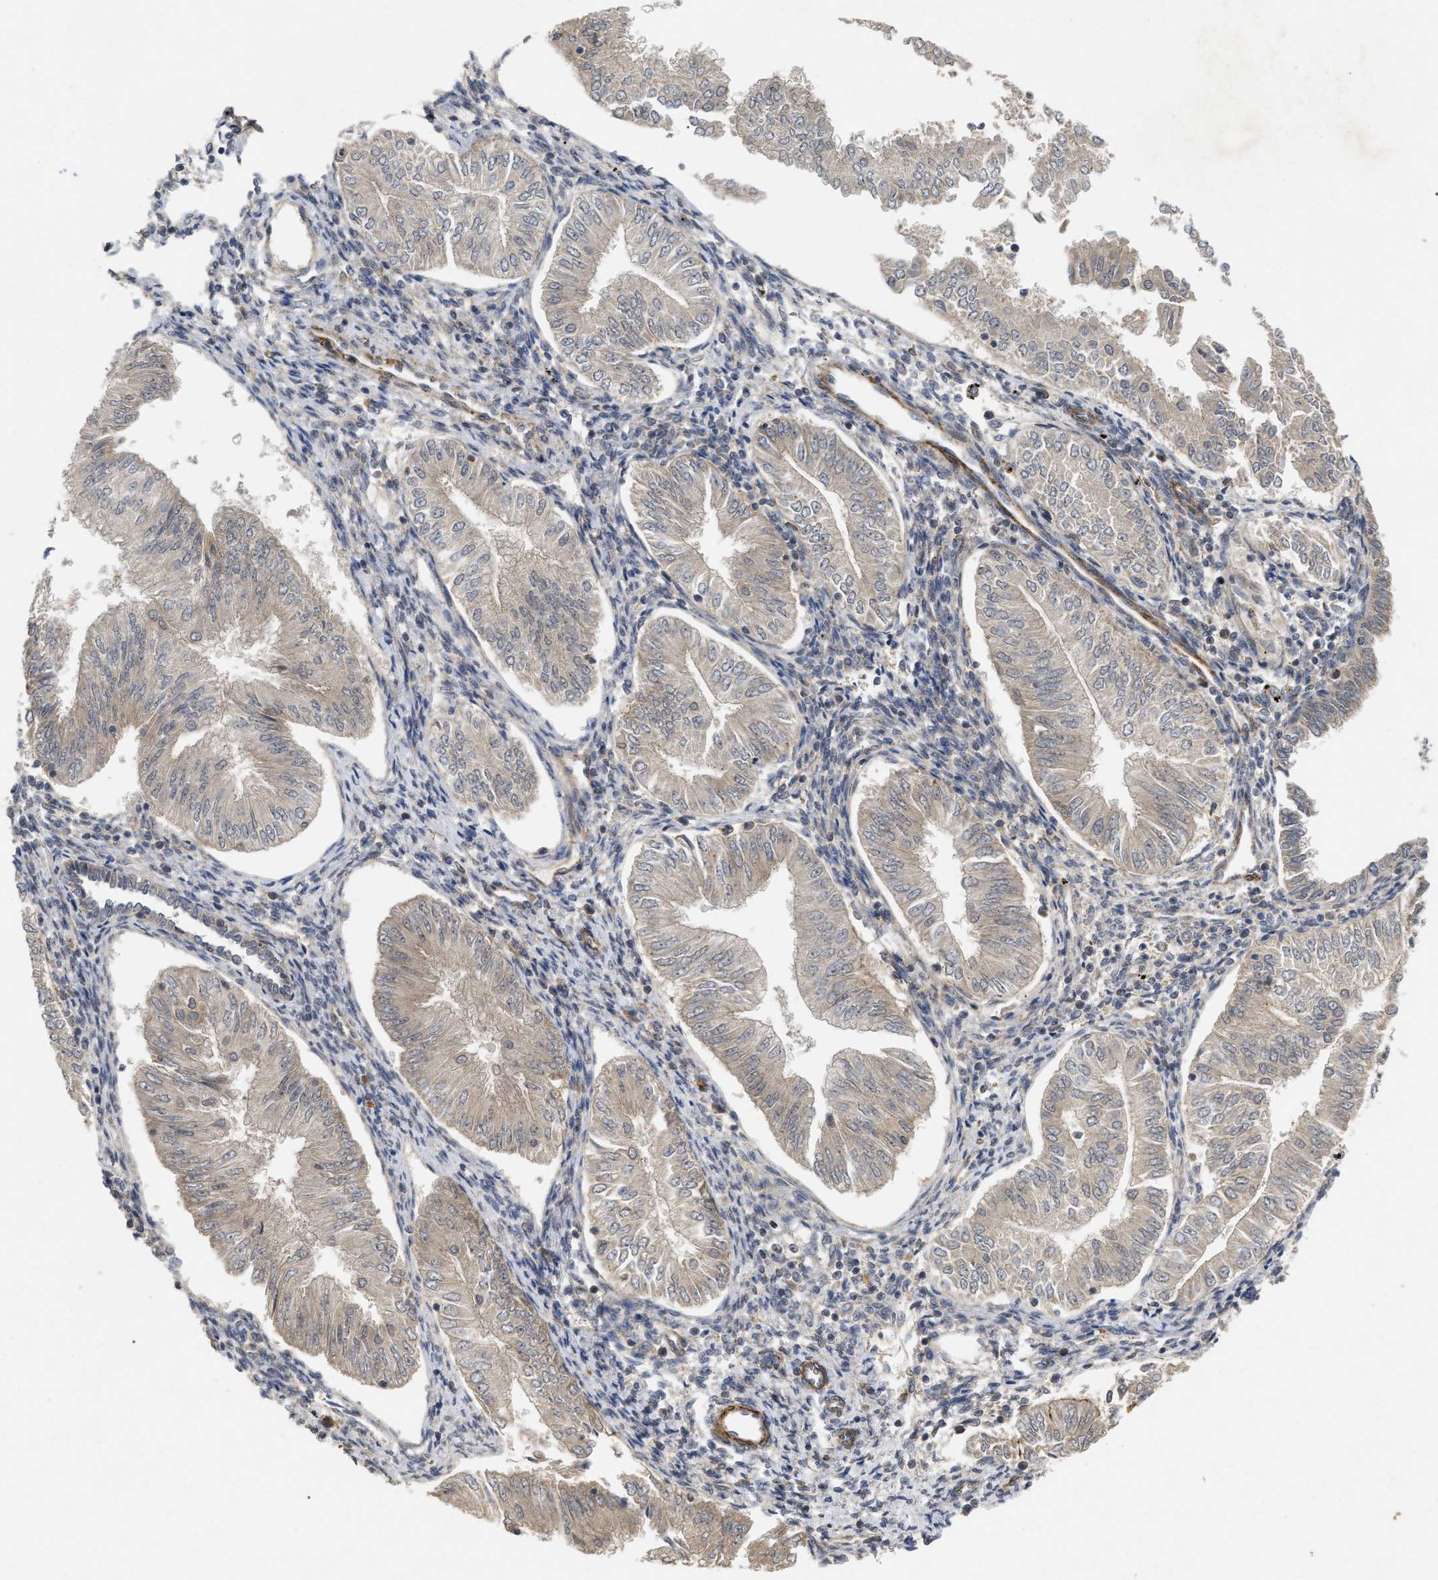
{"staining": {"intensity": "weak", "quantity": ">75%", "location": "cytoplasmic/membranous"}, "tissue": "endometrial cancer", "cell_type": "Tumor cells", "image_type": "cancer", "snomed": [{"axis": "morphology", "description": "Adenocarcinoma, NOS"}, {"axis": "topography", "description": "Endometrium"}], "caption": "Weak cytoplasmic/membranous protein staining is appreciated in approximately >75% of tumor cells in endometrial adenocarcinoma.", "gene": "ST6GALNAC6", "patient": {"sex": "female", "age": 53}}